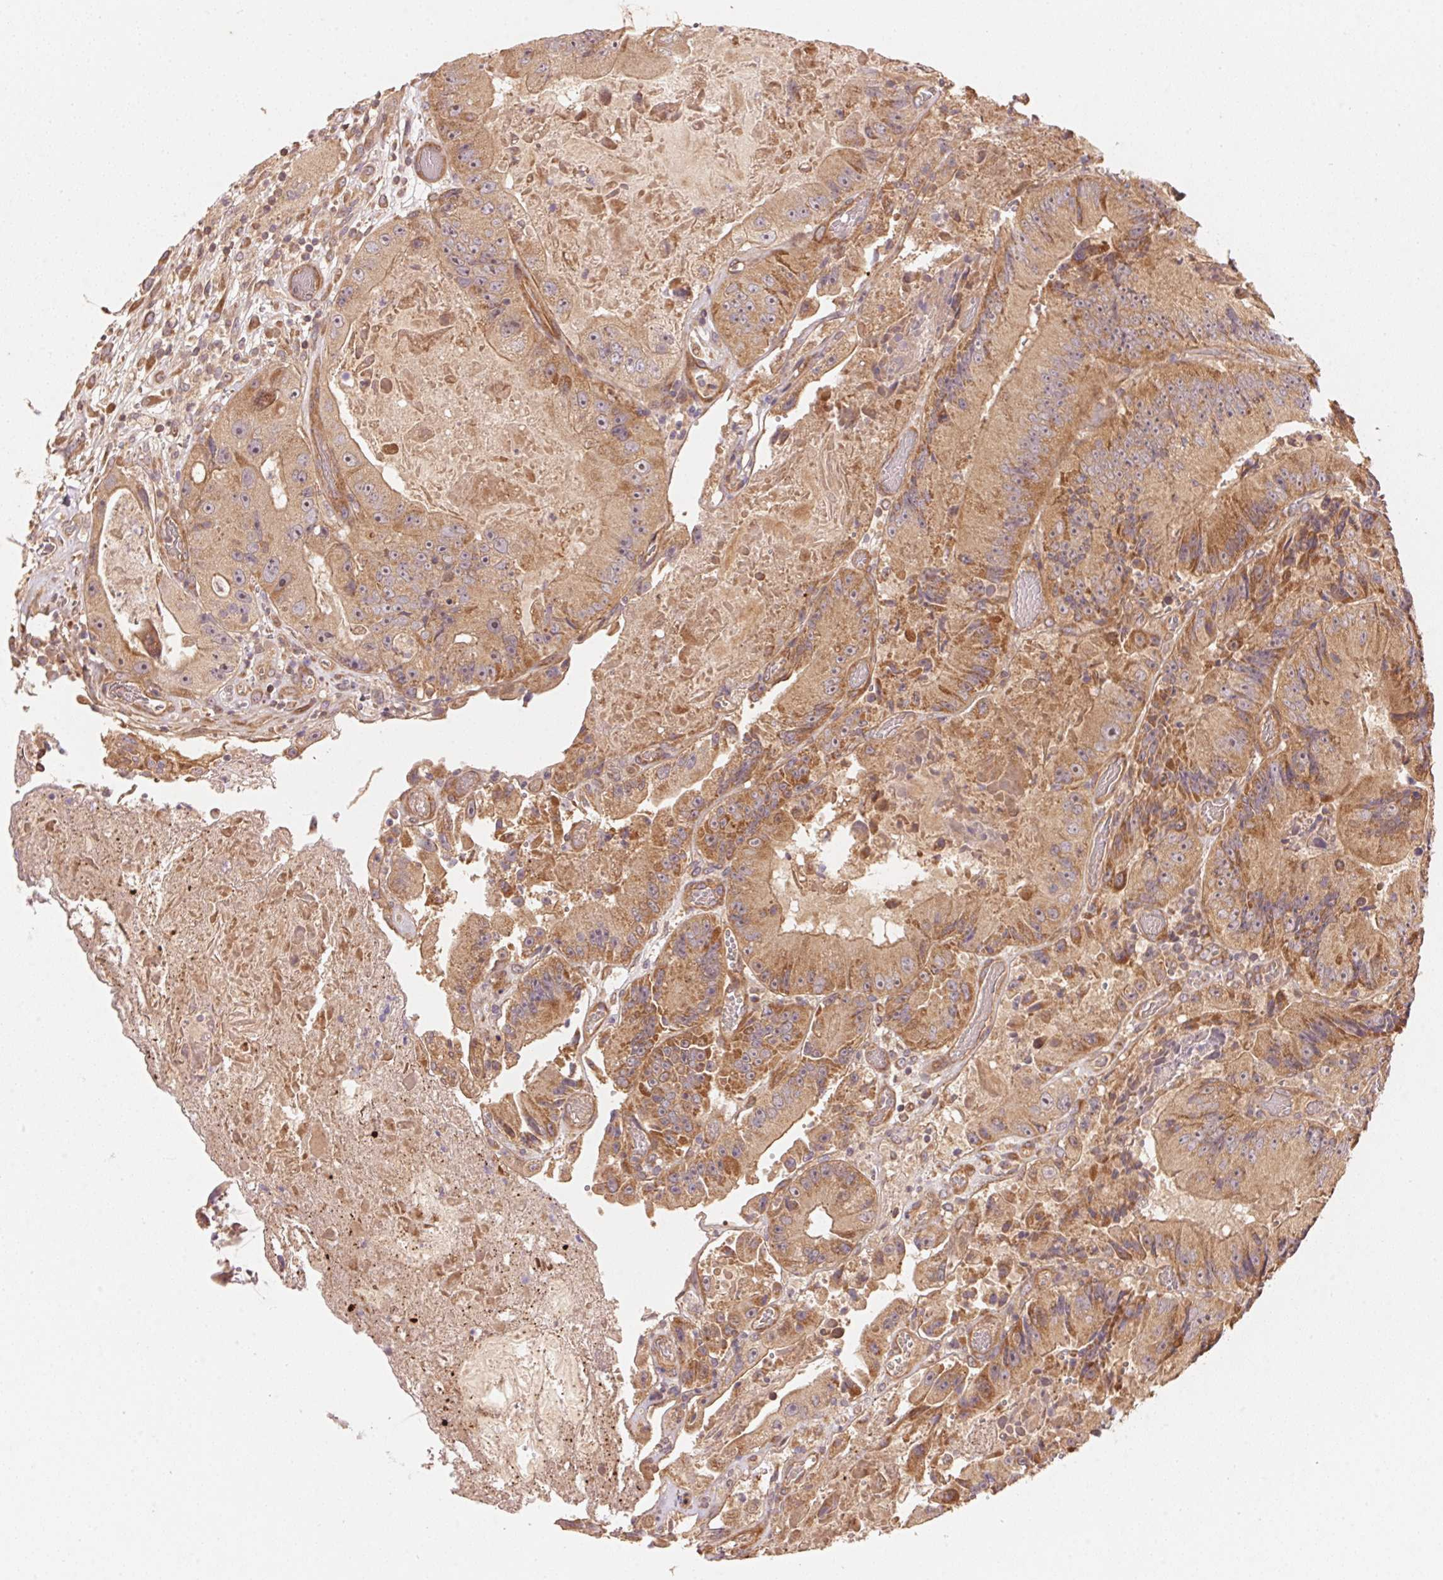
{"staining": {"intensity": "moderate", "quantity": ">75%", "location": "cytoplasmic/membranous"}, "tissue": "colorectal cancer", "cell_type": "Tumor cells", "image_type": "cancer", "snomed": [{"axis": "morphology", "description": "Adenocarcinoma, NOS"}, {"axis": "topography", "description": "Colon"}], "caption": "Colorectal cancer (adenocarcinoma) stained with immunohistochemistry (IHC) reveals moderate cytoplasmic/membranous staining in about >75% of tumor cells.", "gene": "TNIP2", "patient": {"sex": "female", "age": 86}}